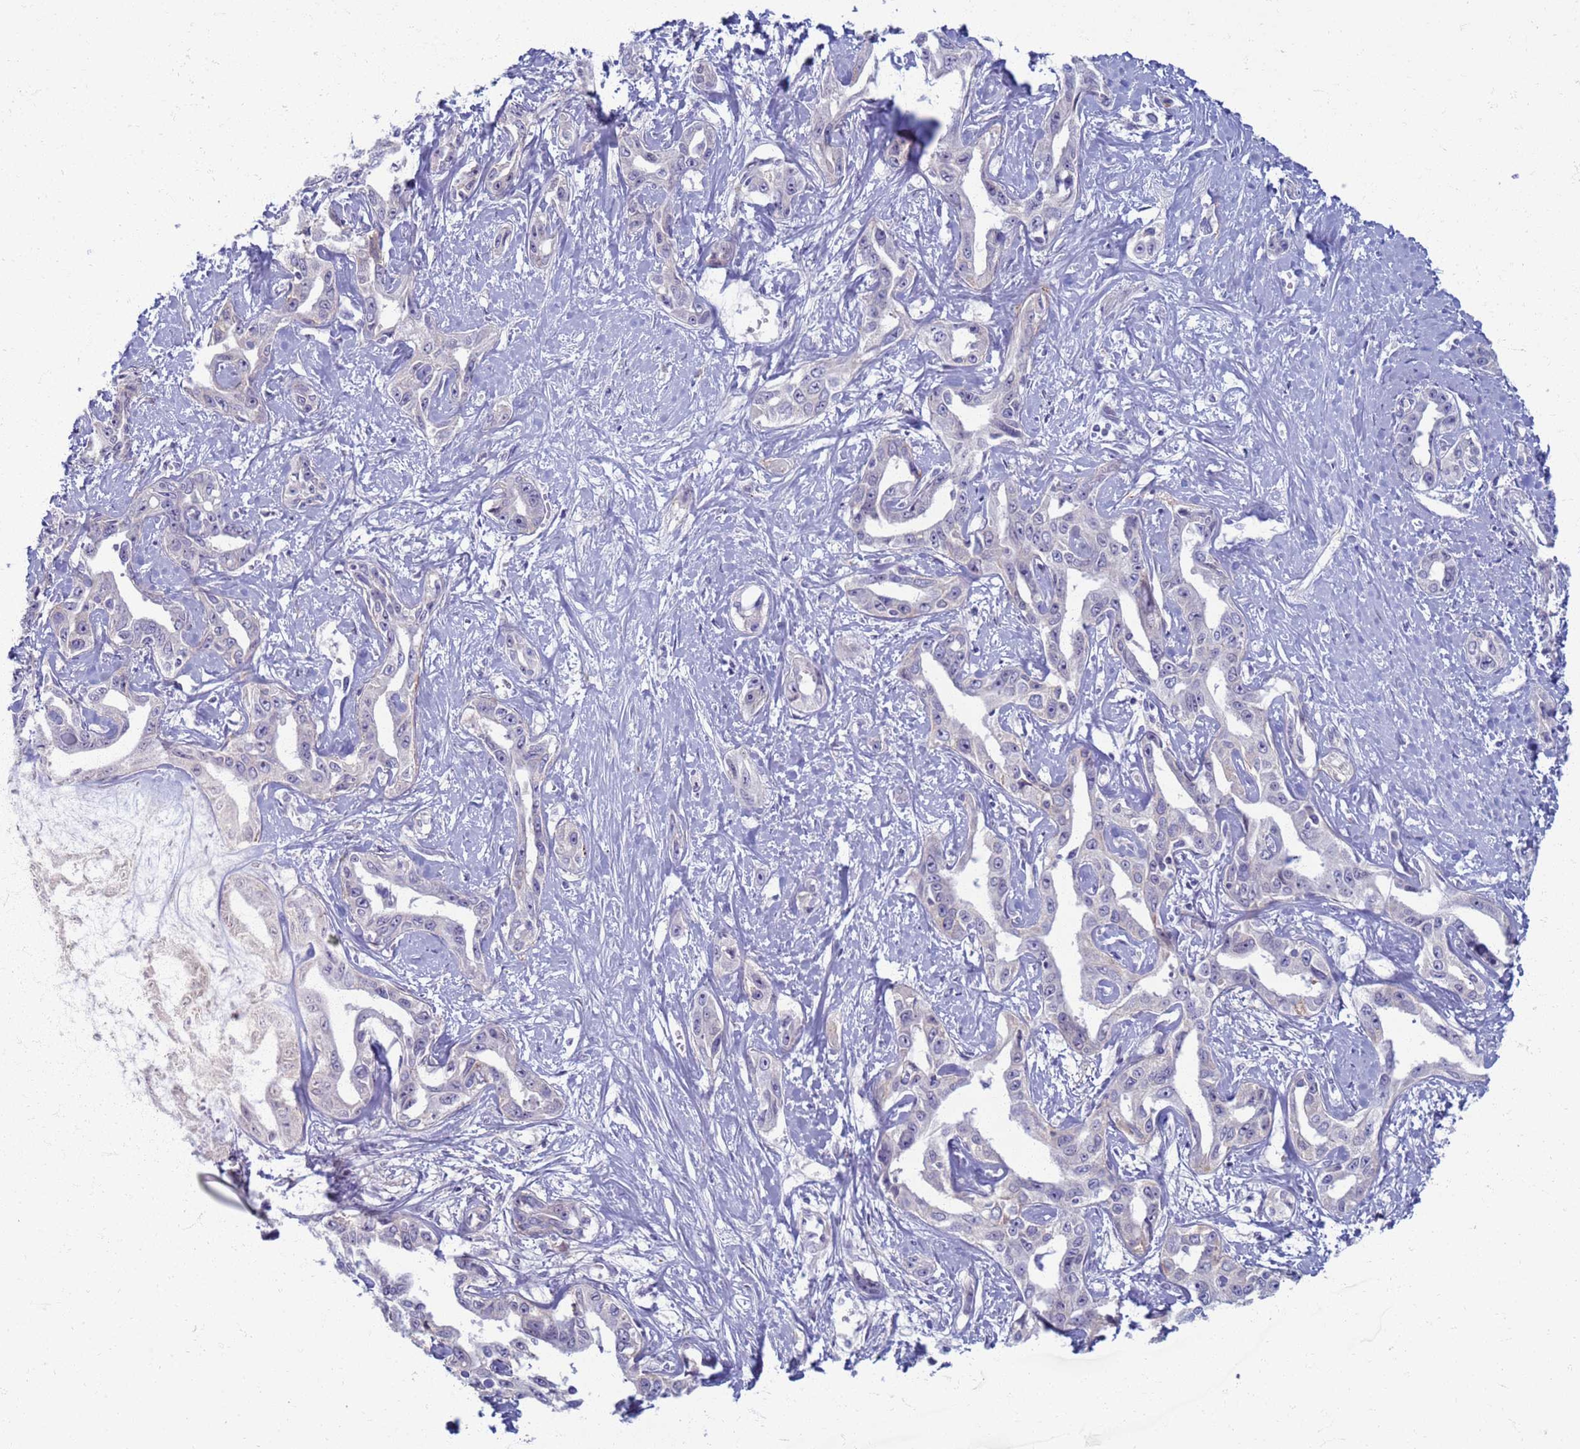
{"staining": {"intensity": "negative", "quantity": "none", "location": "none"}, "tissue": "liver cancer", "cell_type": "Tumor cells", "image_type": "cancer", "snomed": [{"axis": "morphology", "description": "Cholangiocarcinoma"}, {"axis": "topography", "description": "Liver"}], "caption": "Immunohistochemistry image of human liver cancer stained for a protein (brown), which reveals no expression in tumor cells.", "gene": "CLCA2", "patient": {"sex": "male", "age": 59}}